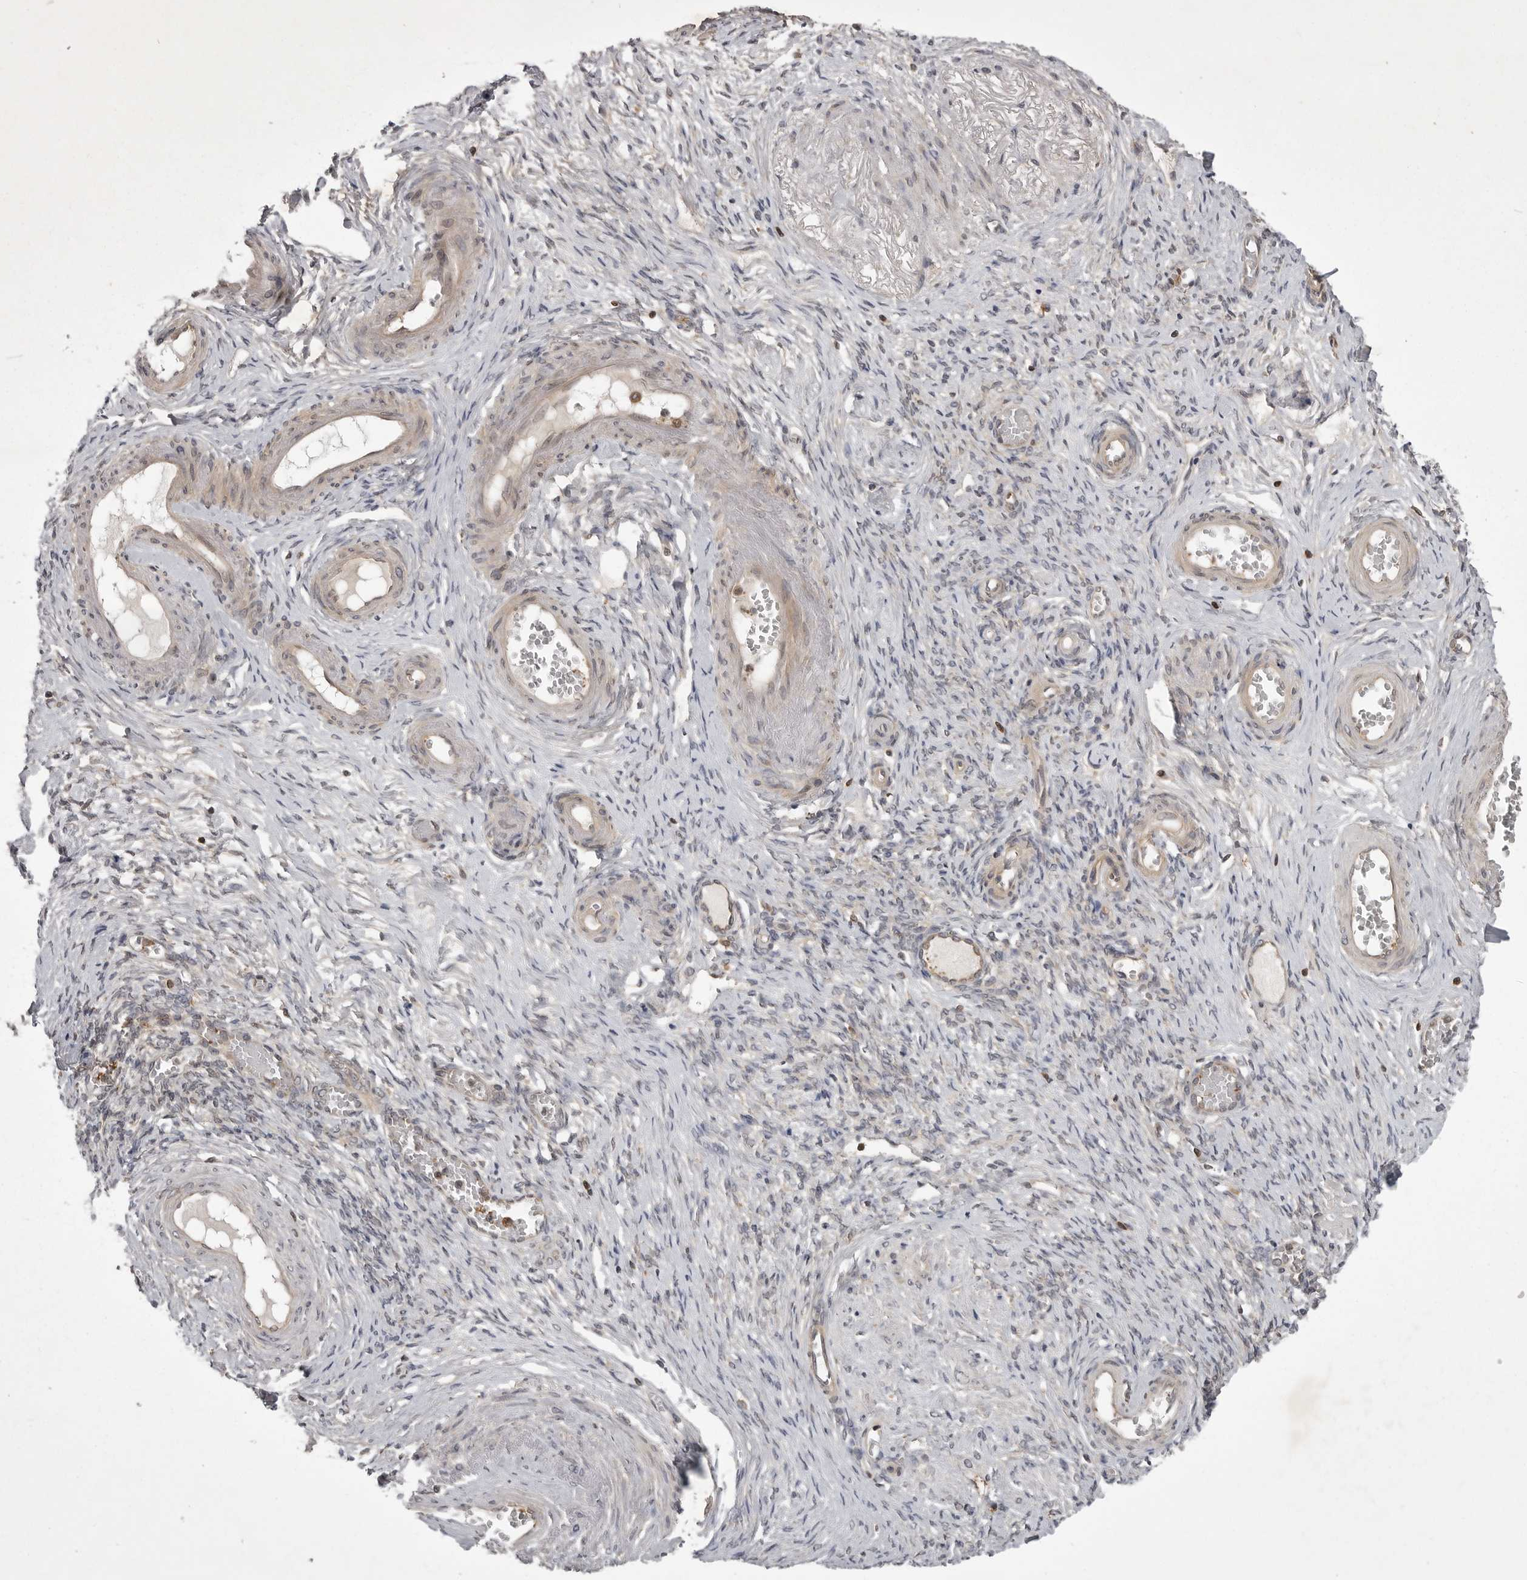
{"staining": {"intensity": "negative", "quantity": "none", "location": "none"}, "tissue": "adipose tissue", "cell_type": "Adipocytes", "image_type": "normal", "snomed": [{"axis": "morphology", "description": "Normal tissue, NOS"}, {"axis": "topography", "description": "Vascular tissue"}, {"axis": "topography", "description": "Fallopian tube"}, {"axis": "topography", "description": "Ovary"}], "caption": "The immunohistochemistry (IHC) micrograph has no significant positivity in adipocytes of adipose tissue.", "gene": "STK24", "patient": {"sex": "female", "age": 67}}